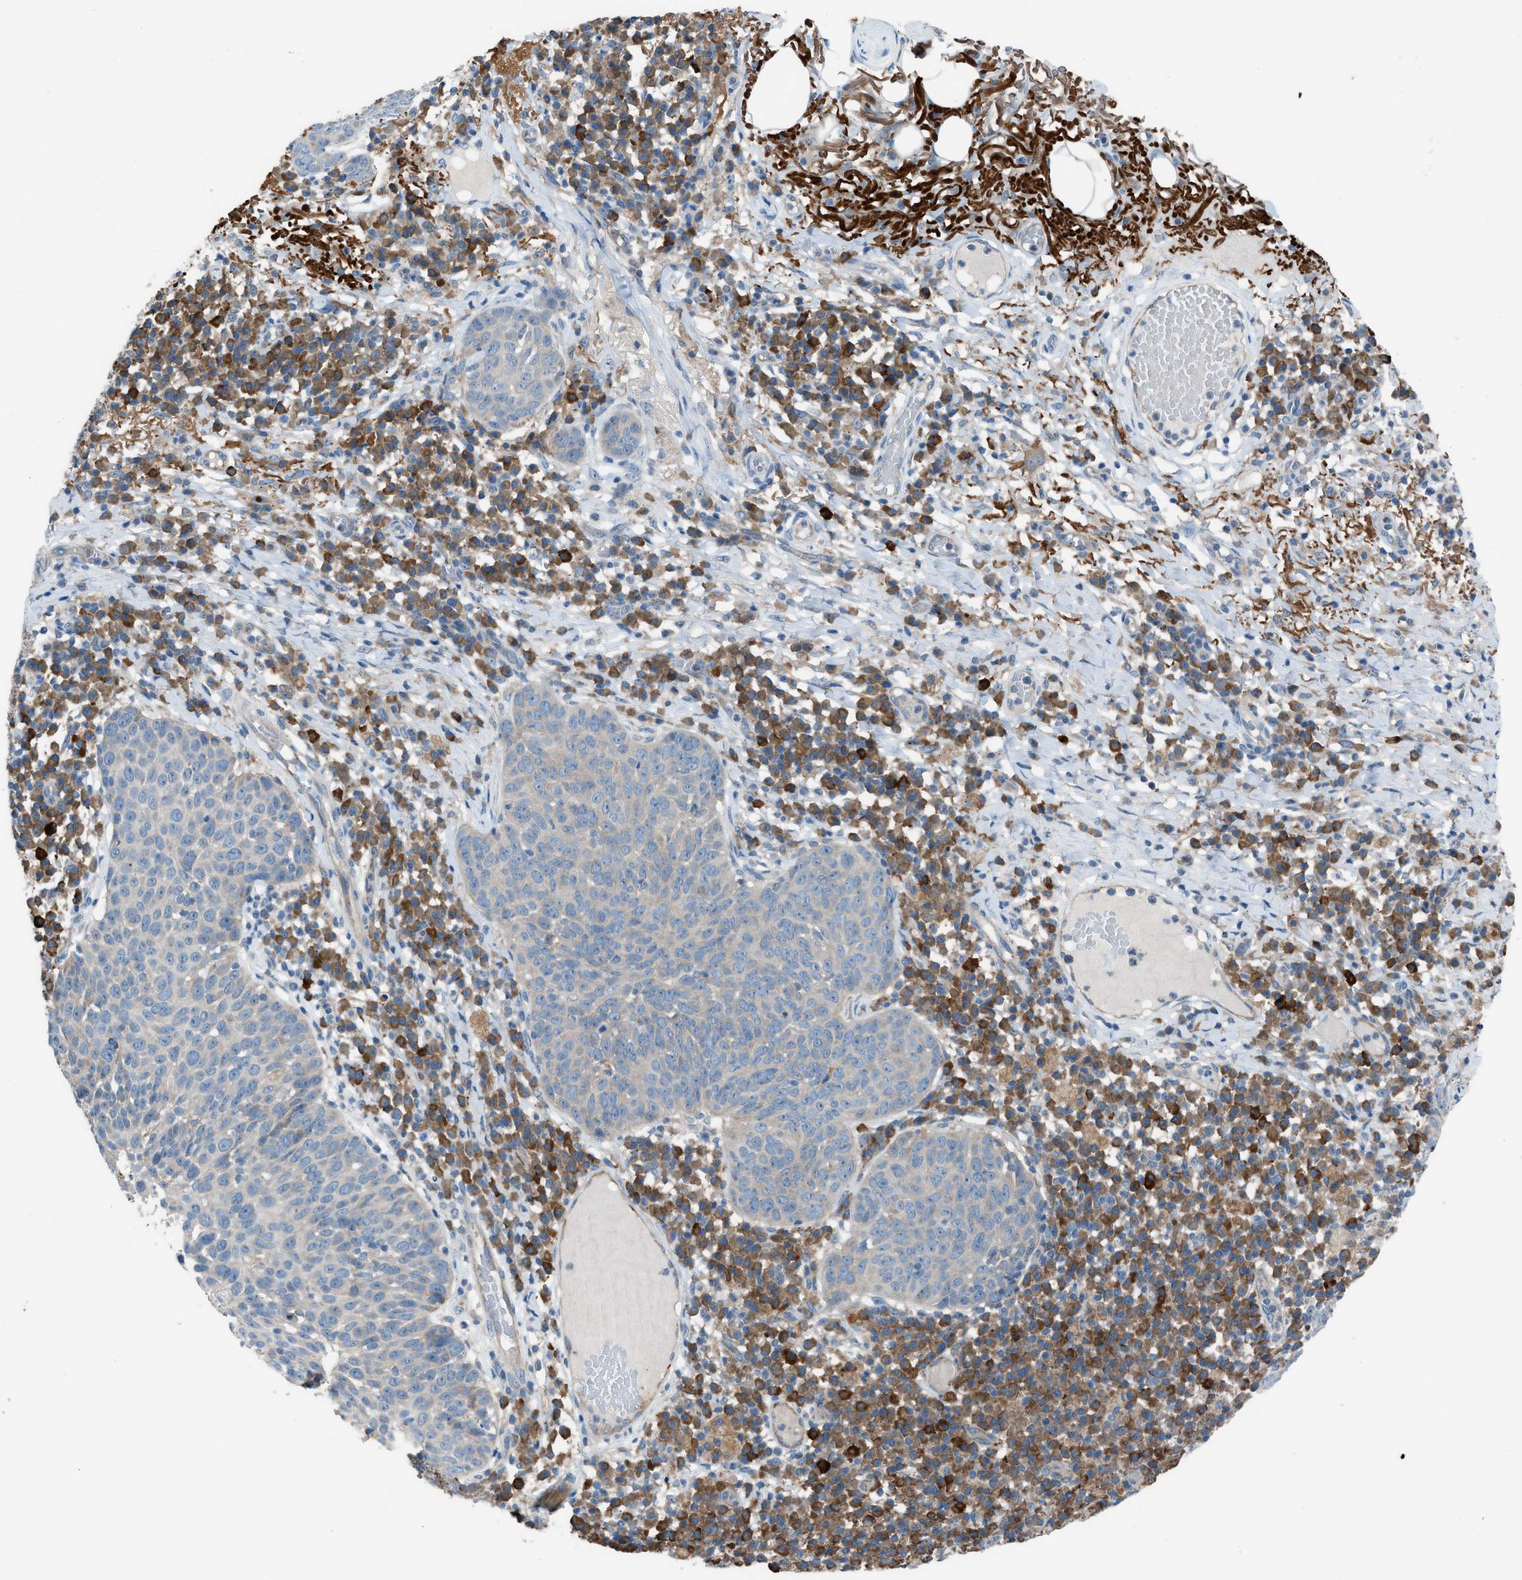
{"staining": {"intensity": "negative", "quantity": "none", "location": "none"}, "tissue": "skin cancer", "cell_type": "Tumor cells", "image_type": "cancer", "snomed": [{"axis": "morphology", "description": "Squamous cell carcinoma in situ, NOS"}, {"axis": "morphology", "description": "Squamous cell carcinoma, NOS"}, {"axis": "topography", "description": "Skin"}], "caption": "Tumor cells show no significant protein expression in skin cancer.", "gene": "HEG1", "patient": {"sex": "male", "age": 93}}